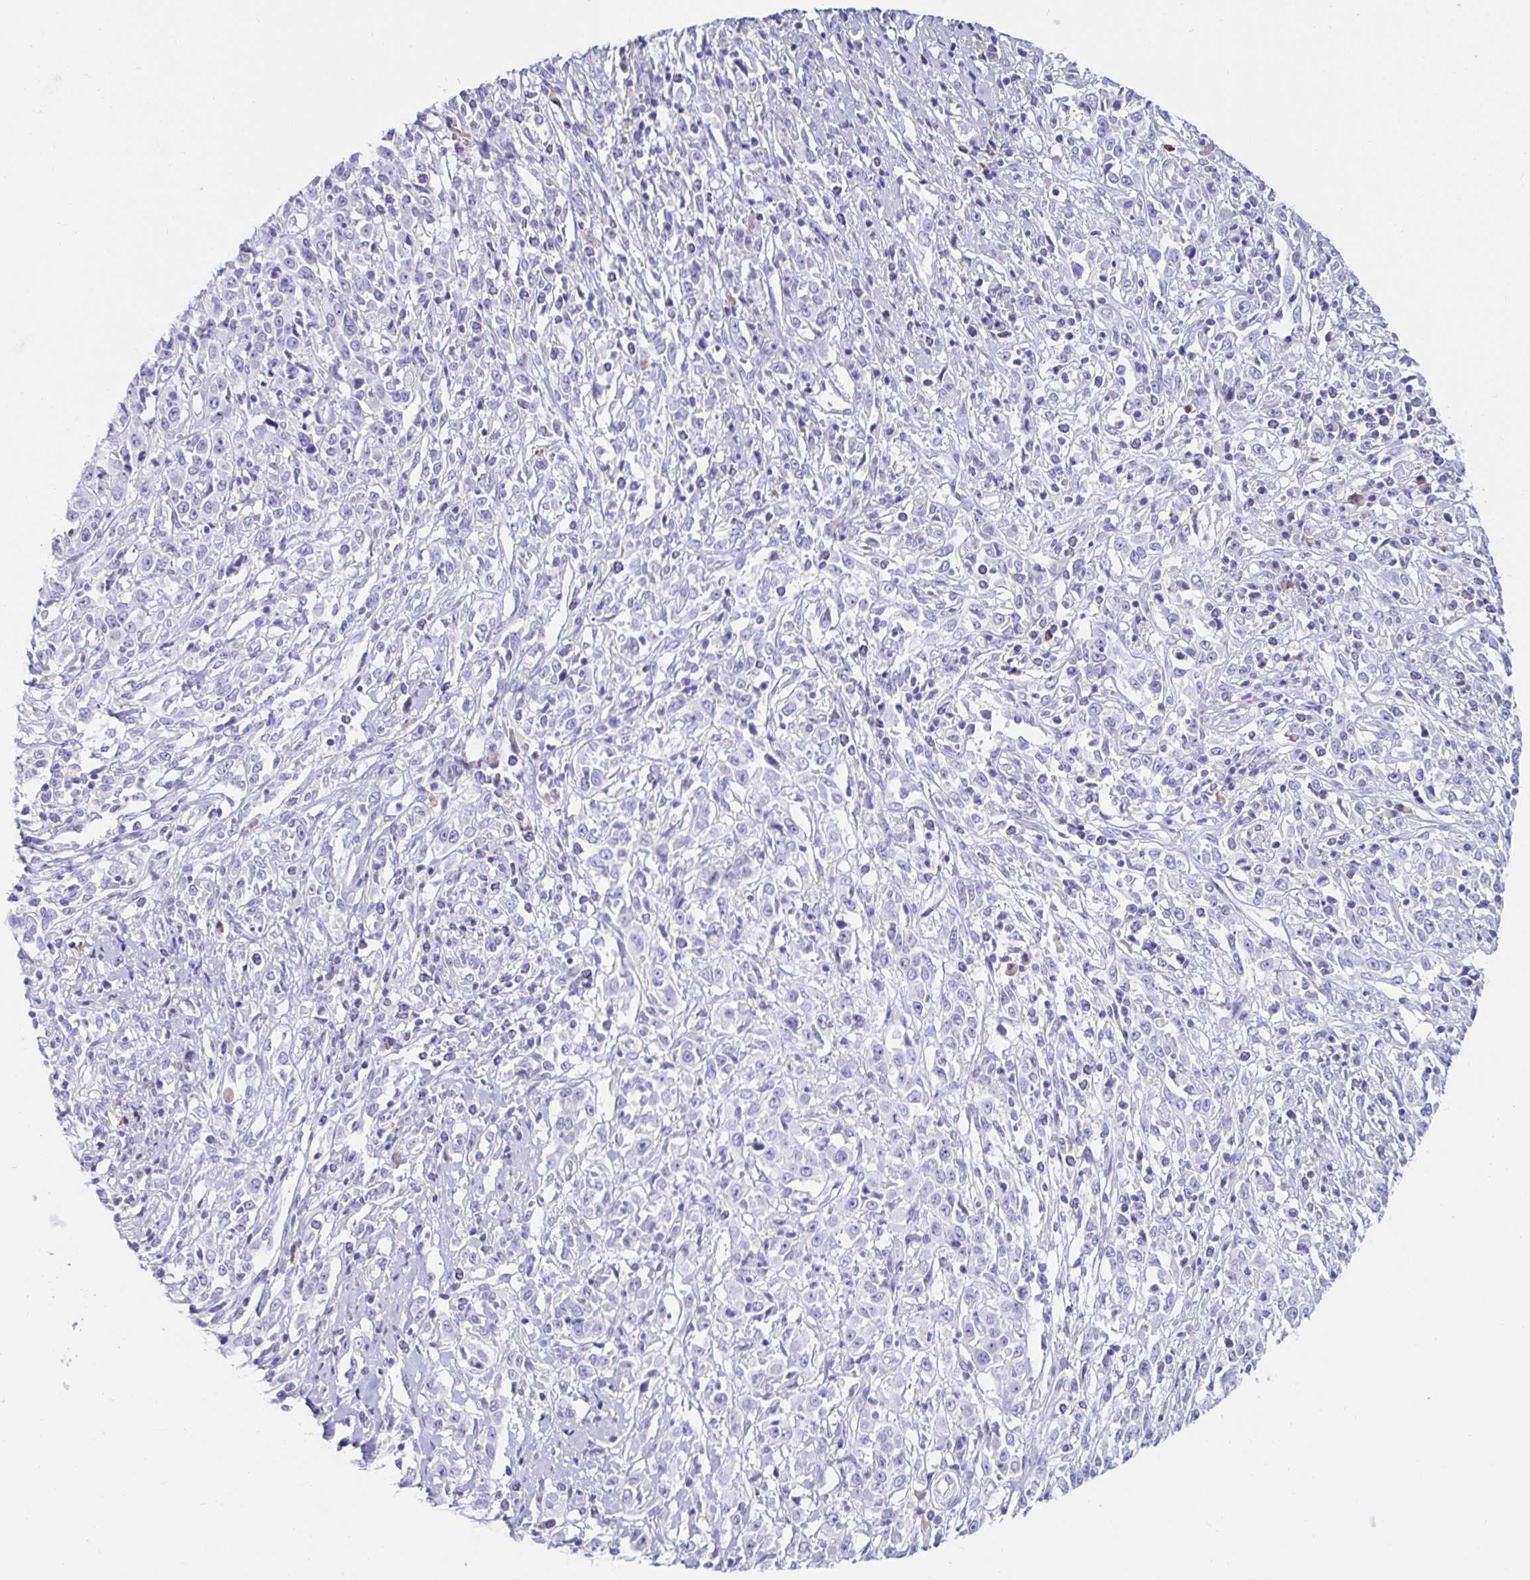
{"staining": {"intensity": "negative", "quantity": "none", "location": "none"}, "tissue": "cervical cancer", "cell_type": "Tumor cells", "image_type": "cancer", "snomed": [{"axis": "morphology", "description": "Adenocarcinoma, NOS"}, {"axis": "topography", "description": "Cervix"}], "caption": "Cervical cancer stained for a protein using immunohistochemistry (IHC) reveals no expression tumor cells.", "gene": "C4orf17", "patient": {"sex": "female", "age": 40}}